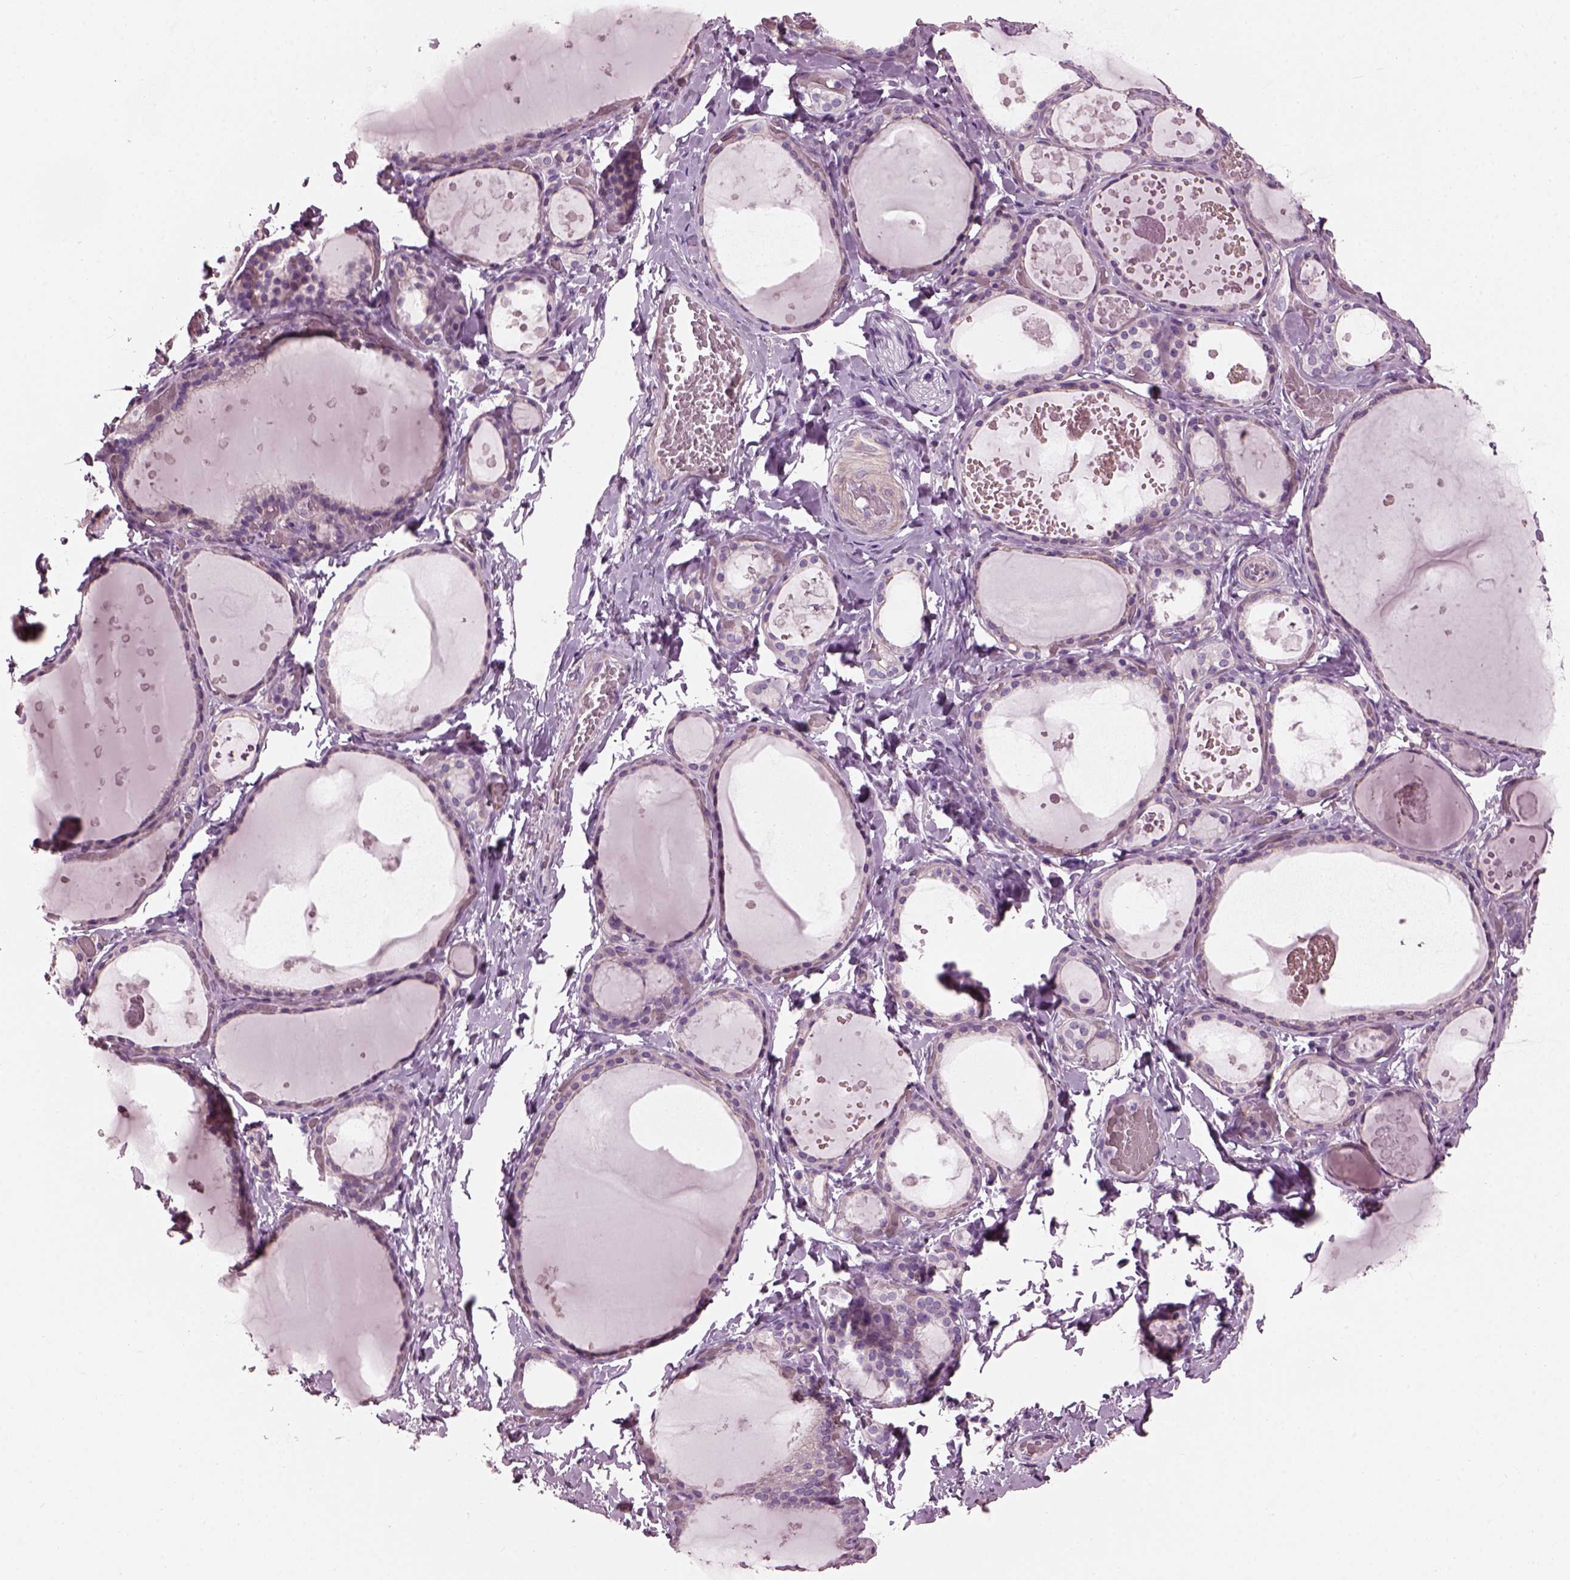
{"staining": {"intensity": "negative", "quantity": "none", "location": "none"}, "tissue": "thyroid gland", "cell_type": "Glandular cells", "image_type": "normal", "snomed": [{"axis": "morphology", "description": "Normal tissue, NOS"}, {"axis": "topography", "description": "Thyroid gland"}], "caption": "This is an immunohistochemistry micrograph of unremarkable thyroid gland. There is no staining in glandular cells.", "gene": "BFSP1", "patient": {"sex": "female", "age": 56}}